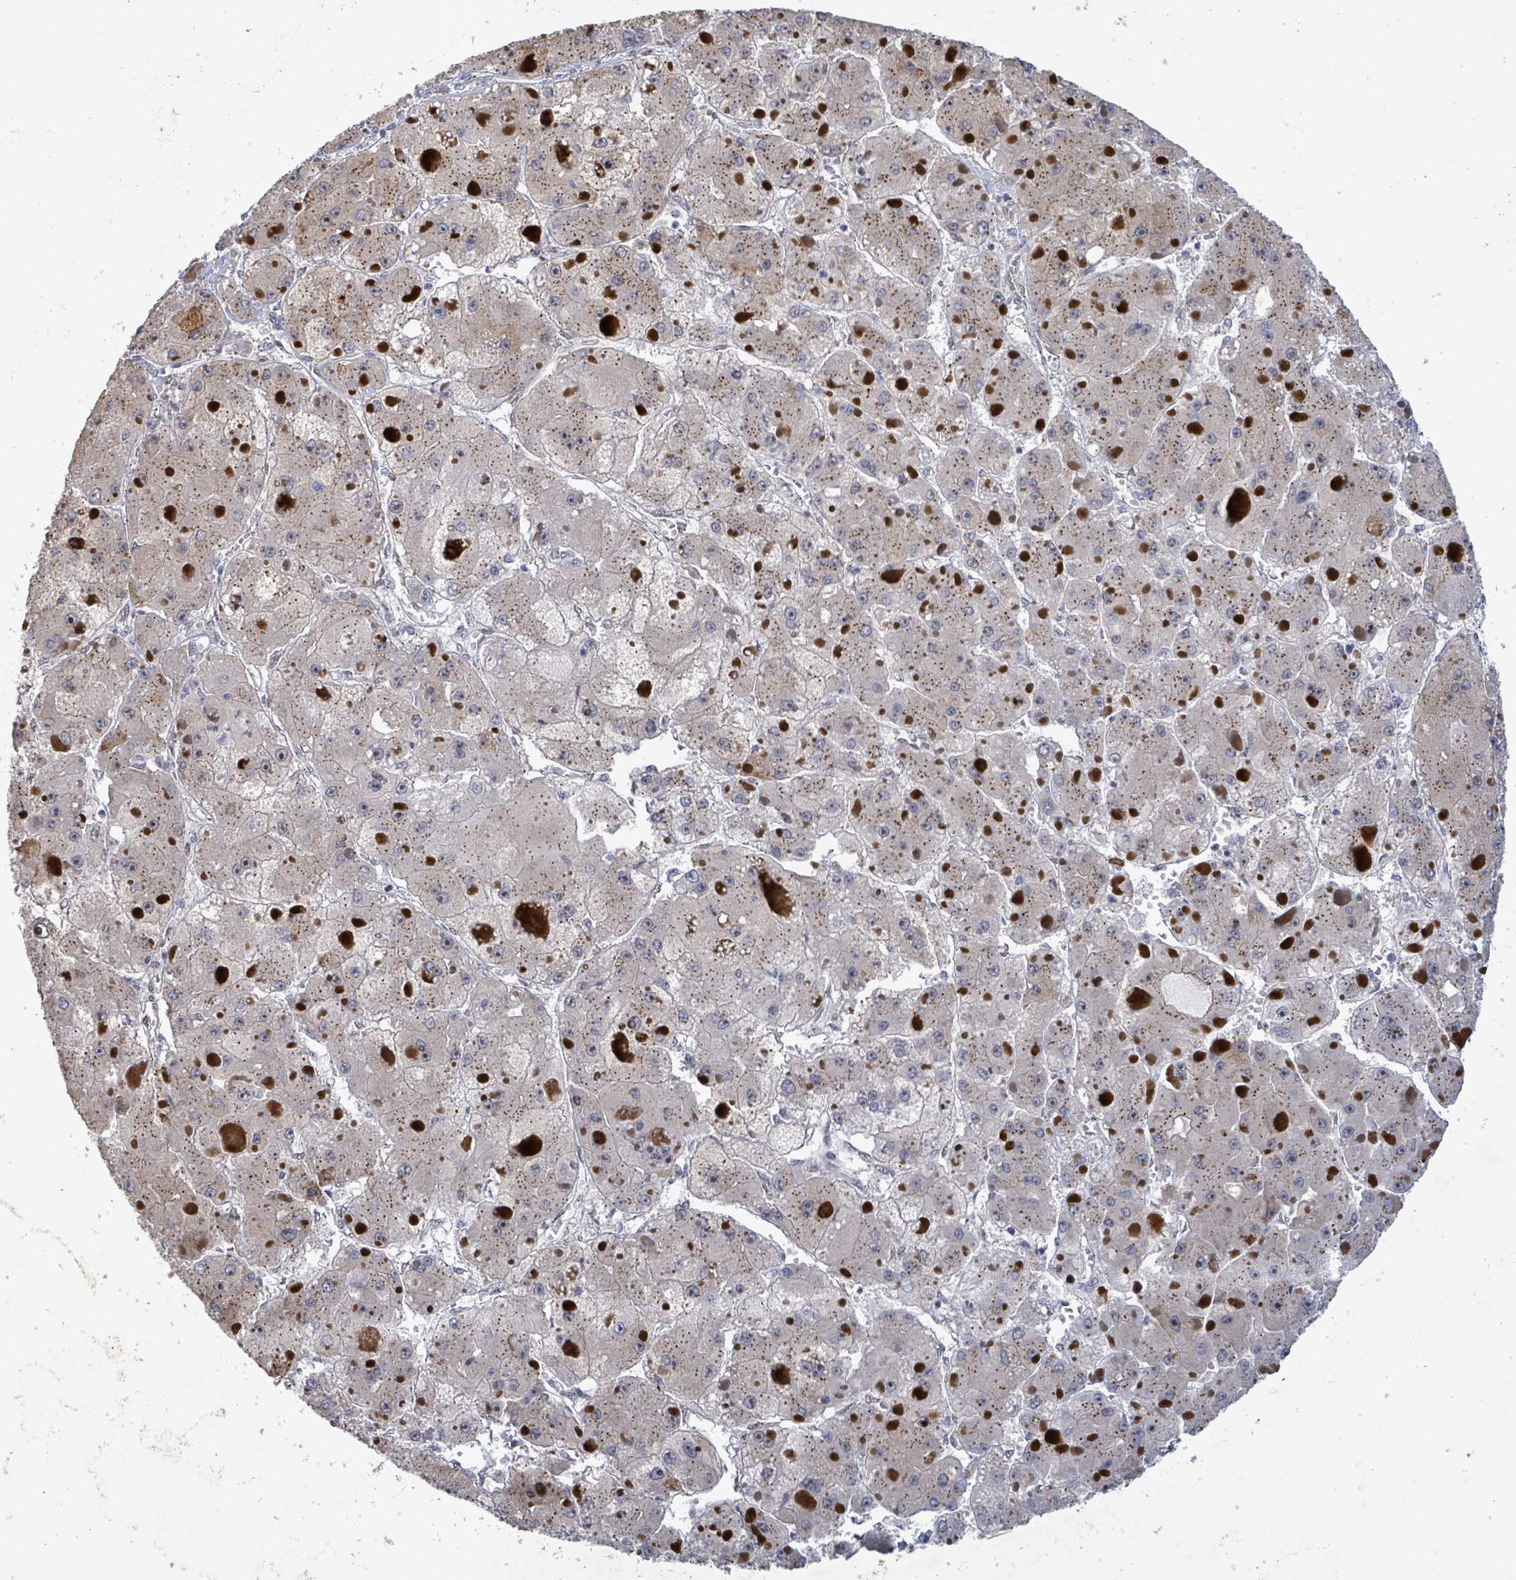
{"staining": {"intensity": "weak", "quantity": ">75%", "location": "cytoplasmic/membranous"}, "tissue": "liver cancer", "cell_type": "Tumor cells", "image_type": "cancer", "snomed": [{"axis": "morphology", "description": "Carcinoma, Hepatocellular, NOS"}, {"axis": "topography", "description": "Liver"}], "caption": "High-power microscopy captured an immunohistochemistry (IHC) histopathology image of liver cancer (hepatocellular carcinoma), revealing weak cytoplasmic/membranous expression in approximately >75% of tumor cells. The staining was performed using DAB (3,3'-diaminobenzidine), with brown indicating positive protein expression. Nuclei are stained blue with hematoxylin.", "gene": "TUSC1", "patient": {"sex": "female", "age": 73}}